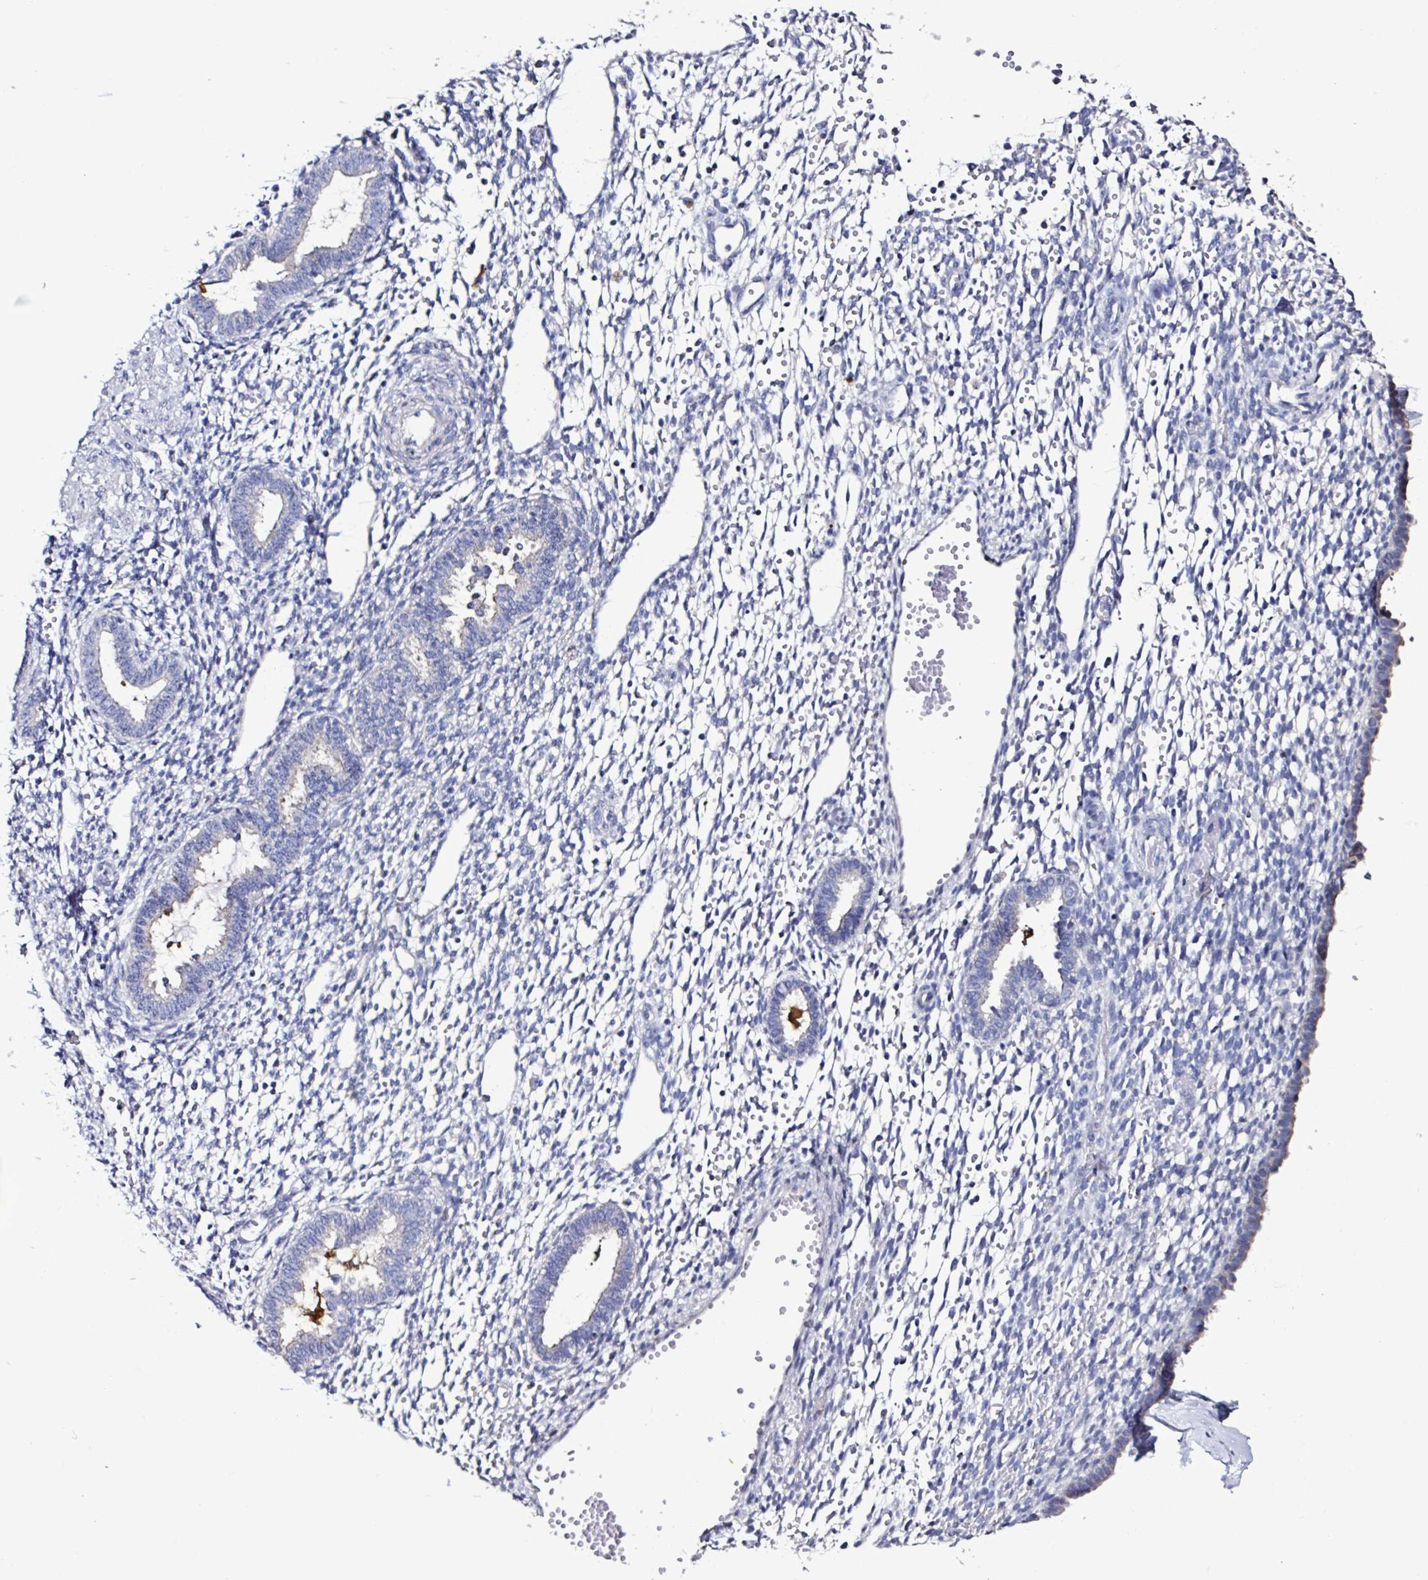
{"staining": {"intensity": "negative", "quantity": "none", "location": "none"}, "tissue": "endometrium", "cell_type": "Cells in endometrial stroma", "image_type": "normal", "snomed": [{"axis": "morphology", "description": "Normal tissue, NOS"}, {"axis": "topography", "description": "Endometrium"}], "caption": "Protein analysis of benign endometrium shows no significant staining in cells in endometrial stroma.", "gene": "PLA2G4E", "patient": {"sex": "female", "age": 36}}